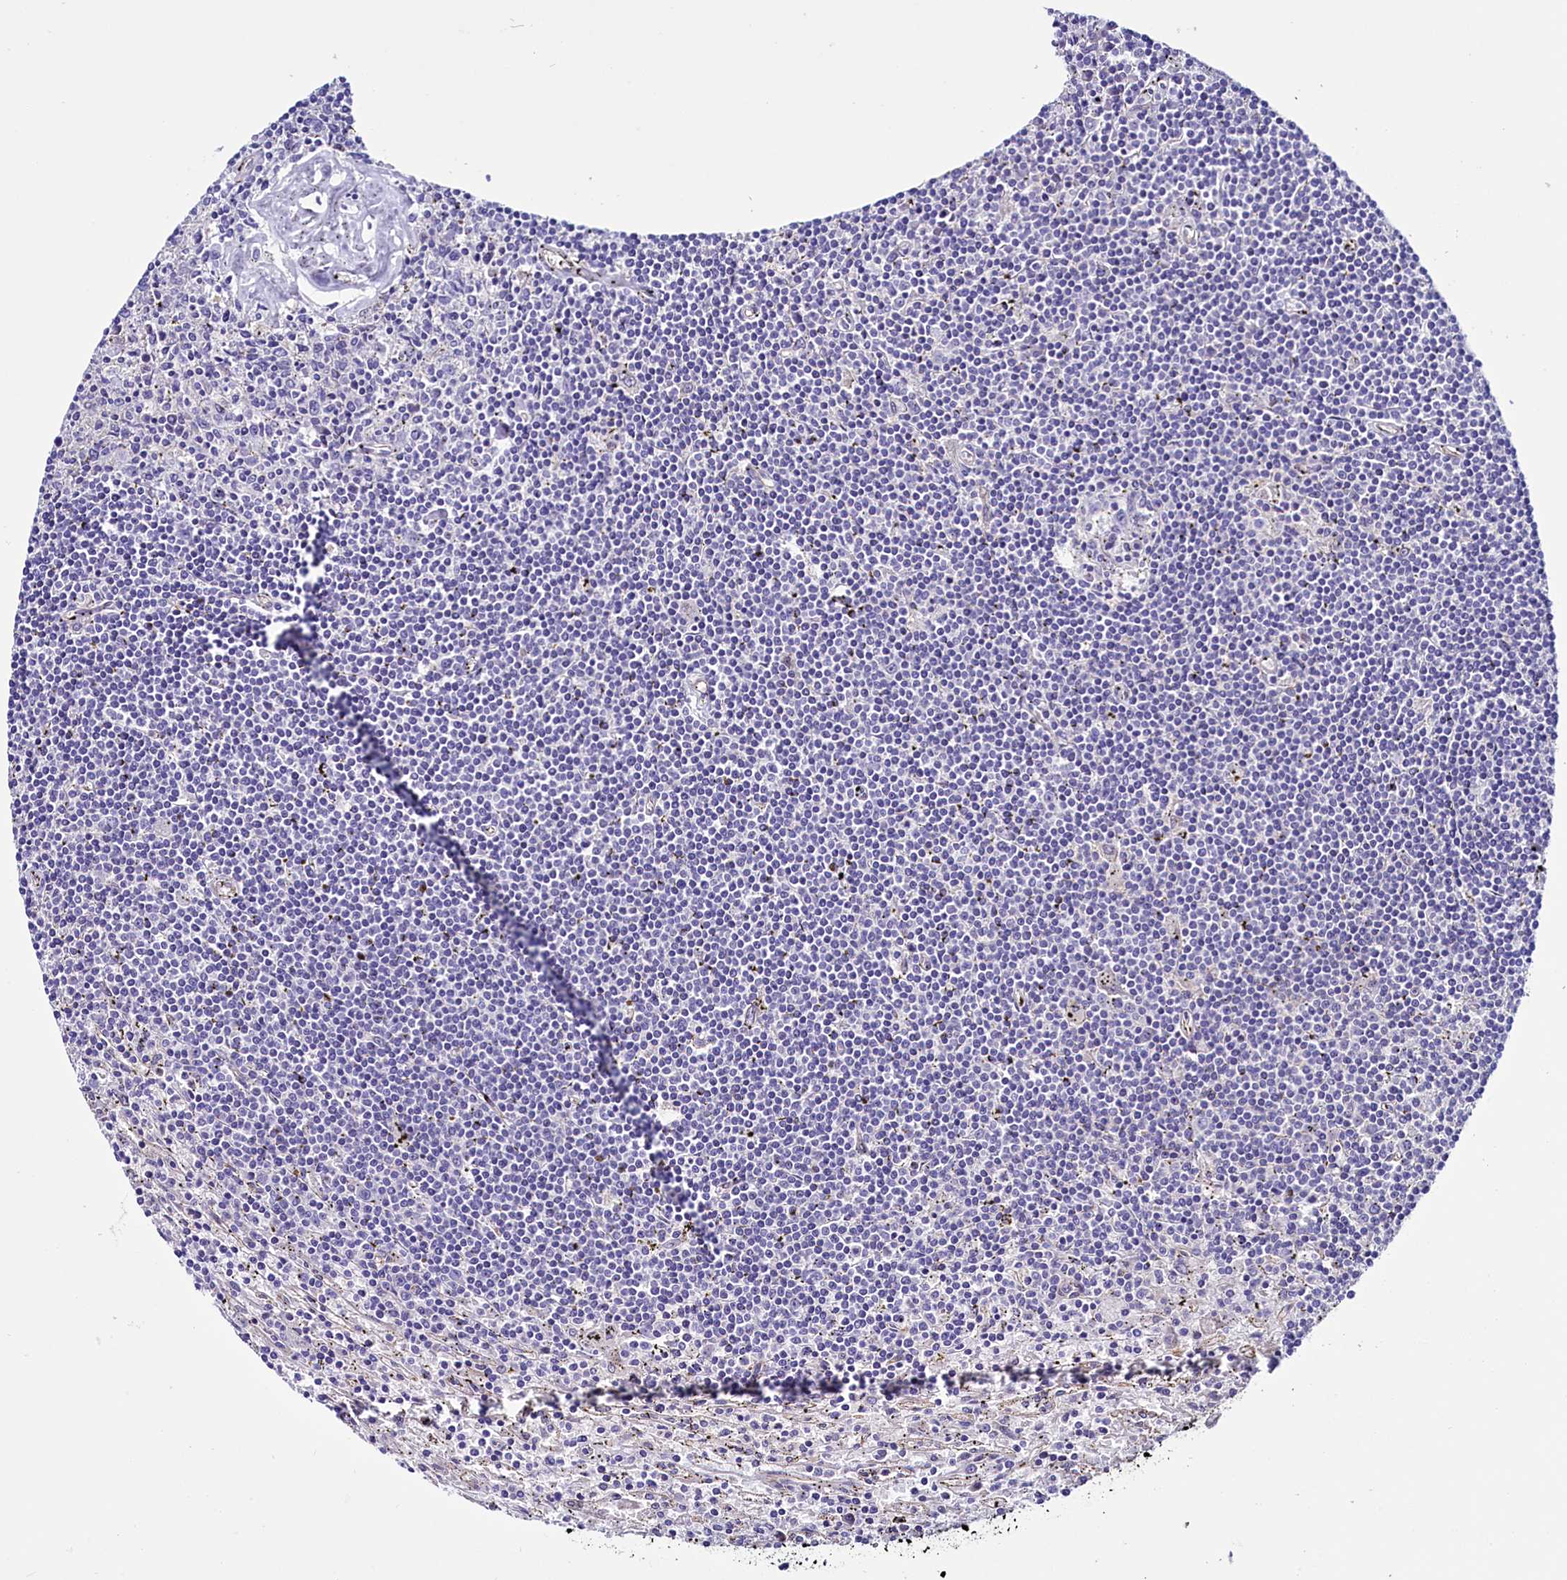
{"staining": {"intensity": "negative", "quantity": "none", "location": "none"}, "tissue": "lymphoma", "cell_type": "Tumor cells", "image_type": "cancer", "snomed": [{"axis": "morphology", "description": "Malignant lymphoma, non-Hodgkin's type, Low grade"}, {"axis": "topography", "description": "Spleen"}], "caption": "An immunohistochemistry image of malignant lymphoma, non-Hodgkin's type (low-grade) is shown. There is no staining in tumor cells of malignant lymphoma, non-Hodgkin's type (low-grade).", "gene": "PDILT", "patient": {"sex": "male", "age": 76}}